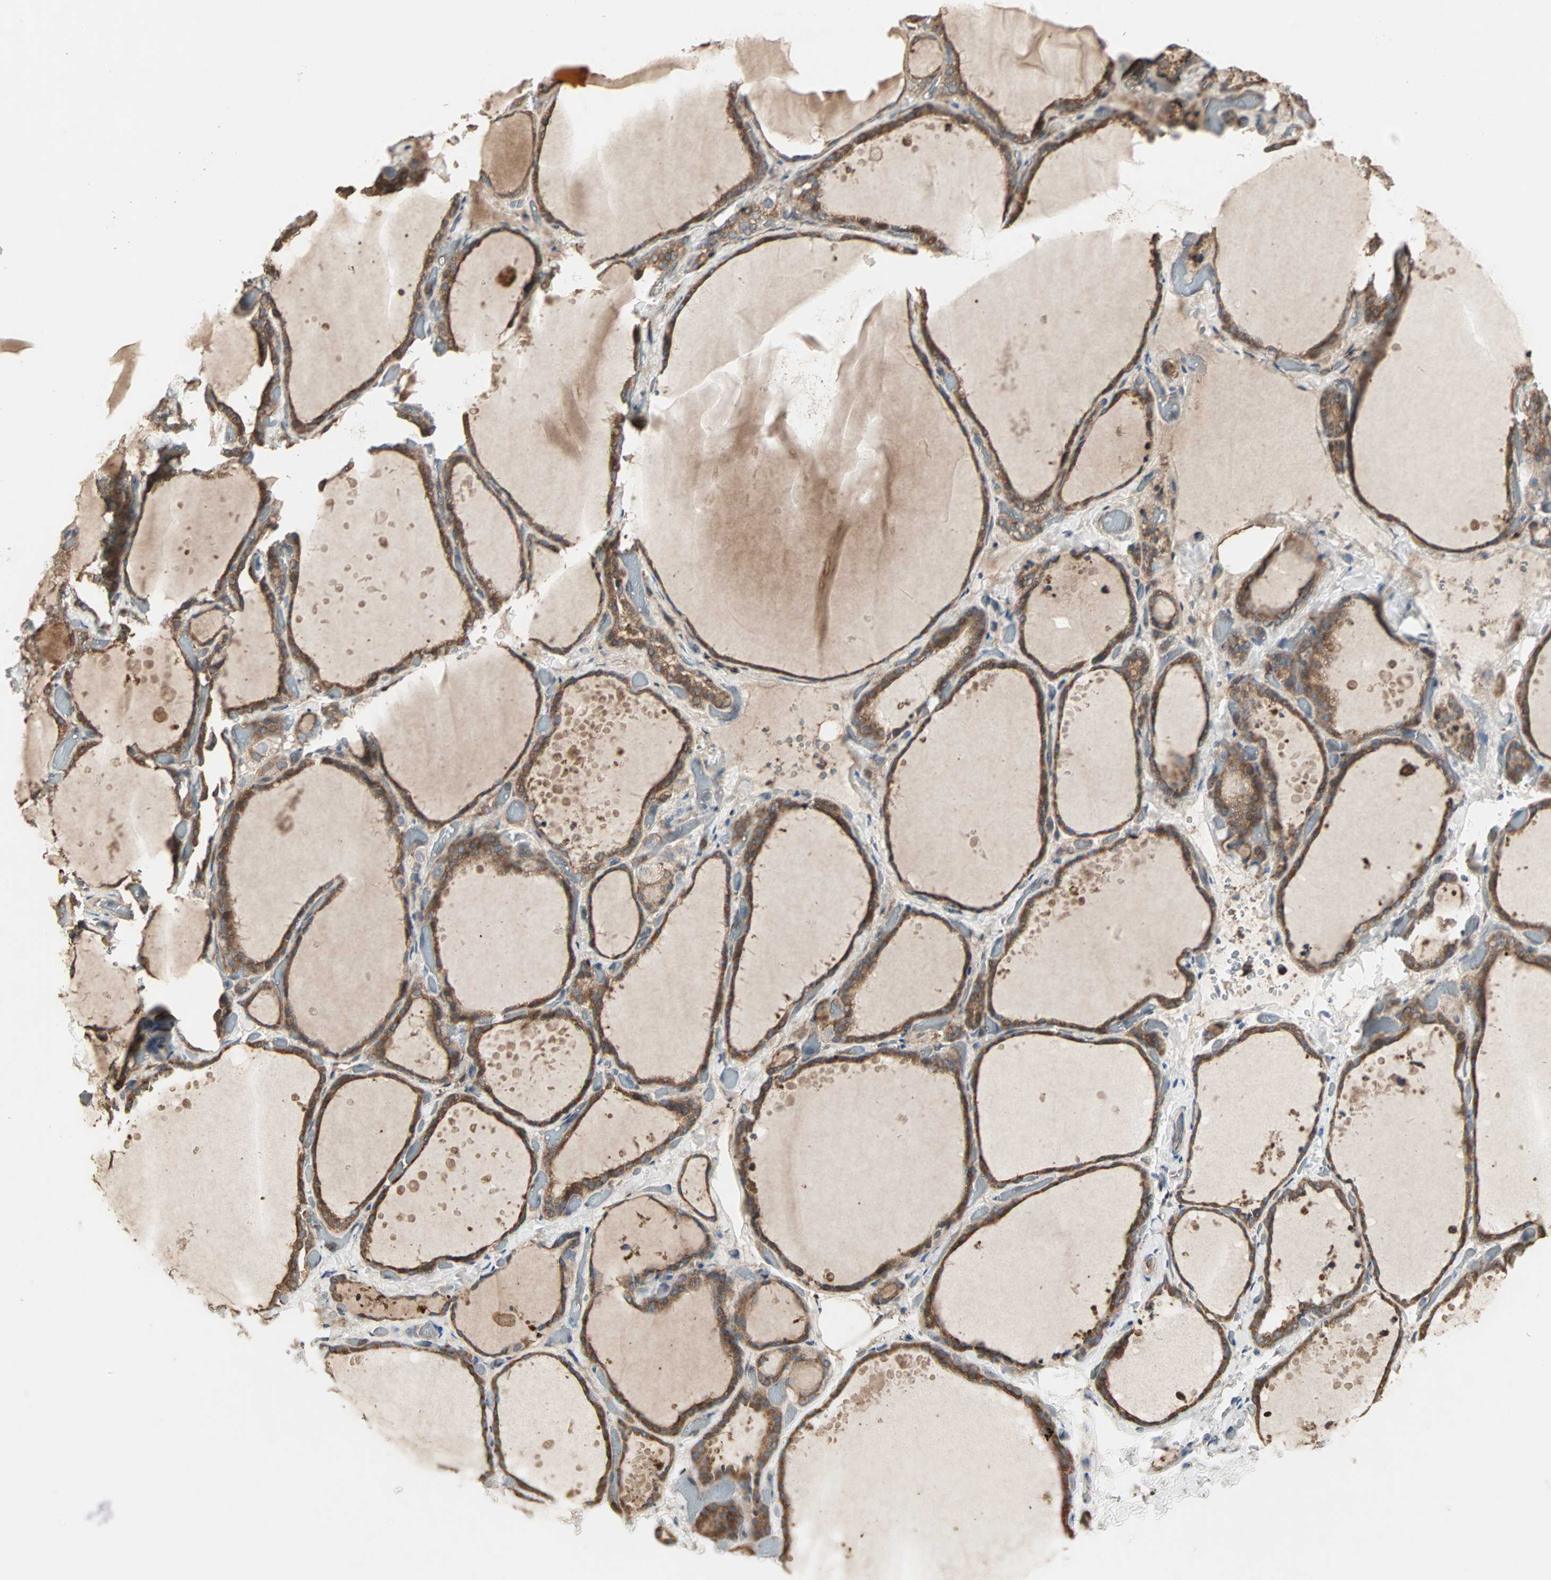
{"staining": {"intensity": "strong", "quantity": ">75%", "location": "cytoplasmic/membranous"}, "tissue": "thyroid gland", "cell_type": "Glandular cells", "image_type": "normal", "snomed": [{"axis": "morphology", "description": "Normal tissue, NOS"}, {"axis": "topography", "description": "Thyroid gland"}], "caption": "Thyroid gland stained with IHC shows strong cytoplasmic/membranous expression in about >75% of glandular cells.", "gene": "GNAI2", "patient": {"sex": "female", "age": 44}}